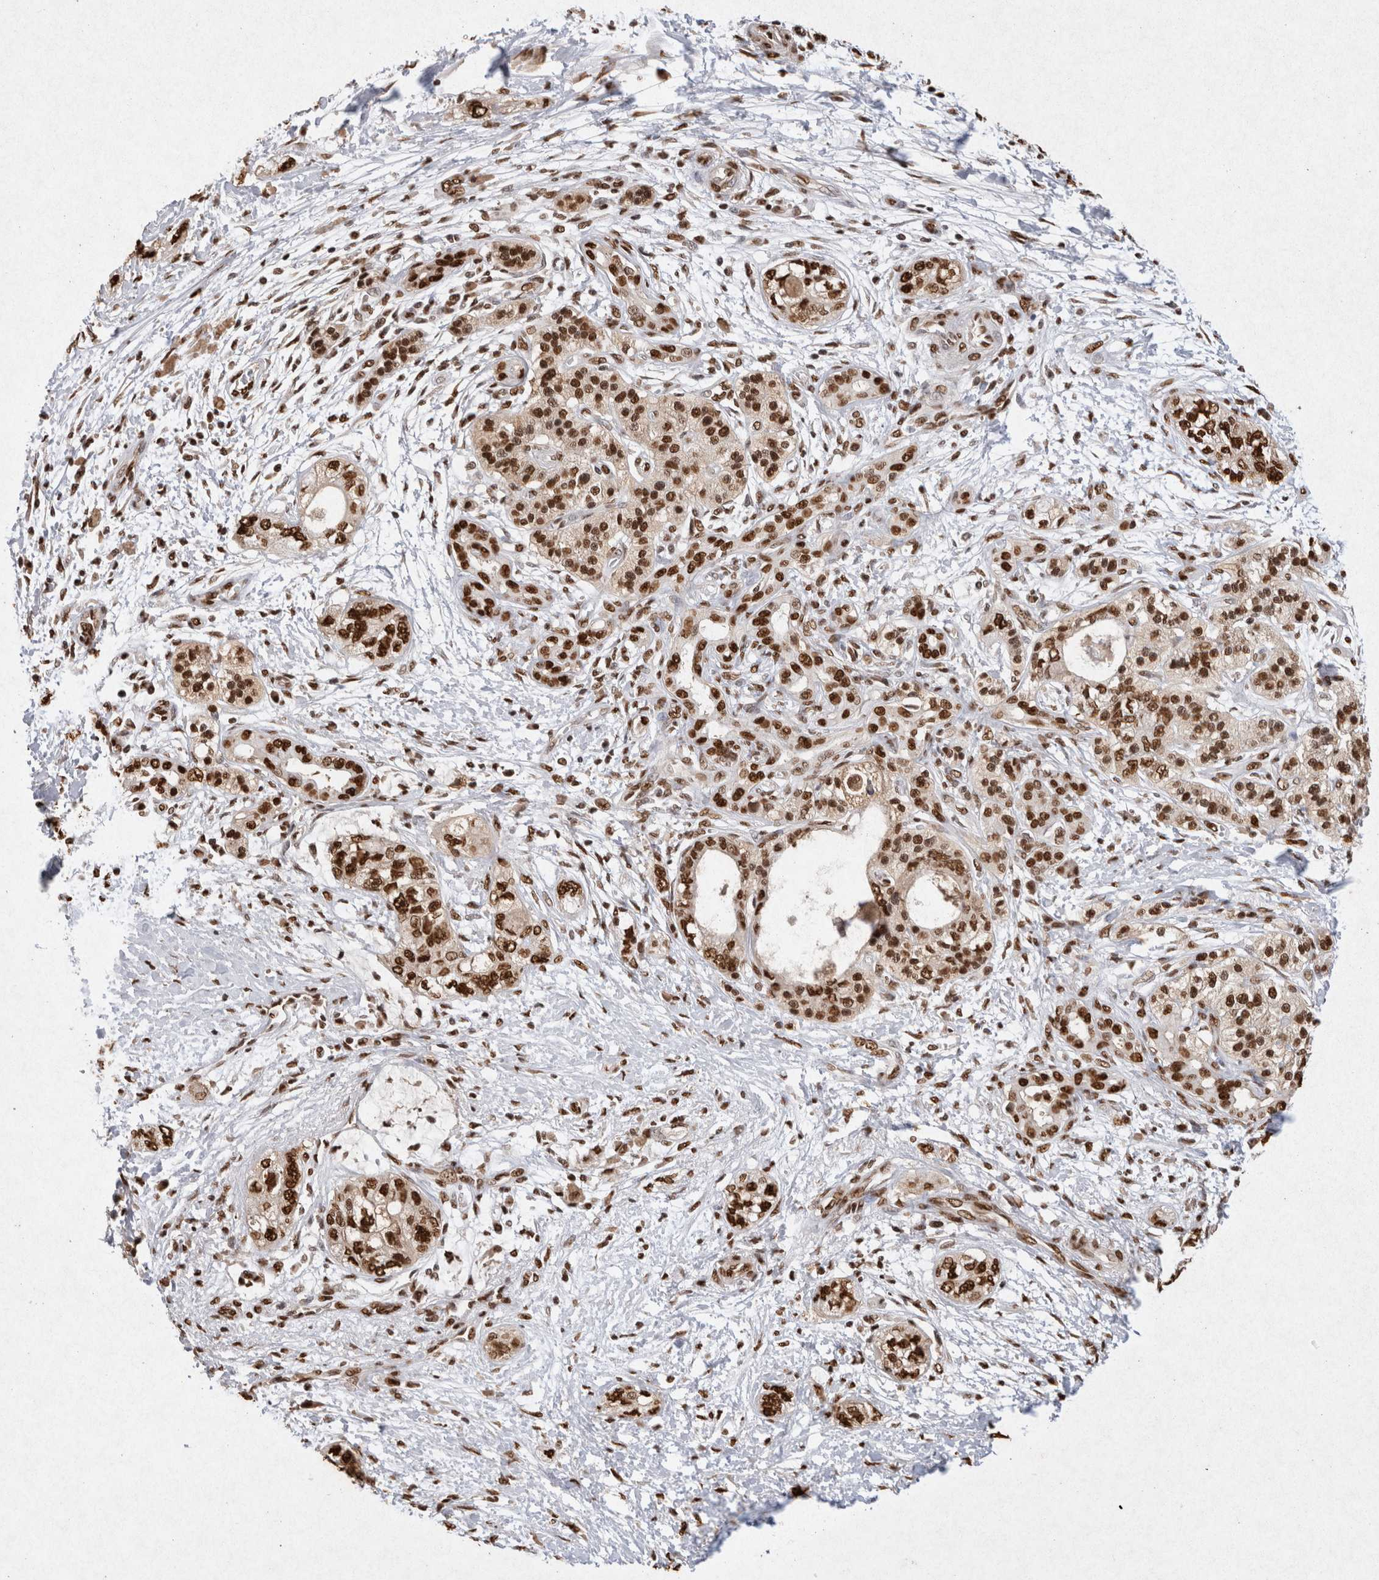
{"staining": {"intensity": "strong", "quantity": ">75%", "location": "nuclear"}, "tissue": "pancreatic cancer", "cell_type": "Tumor cells", "image_type": "cancer", "snomed": [{"axis": "morphology", "description": "Adenocarcinoma, NOS"}, {"axis": "topography", "description": "Pancreas"}], "caption": "High-magnification brightfield microscopy of pancreatic cancer (adenocarcinoma) stained with DAB (3,3'-diaminobenzidine) (brown) and counterstained with hematoxylin (blue). tumor cells exhibit strong nuclear expression is identified in approximately>75% of cells.", "gene": "HDGF", "patient": {"sex": "male", "age": 70}}